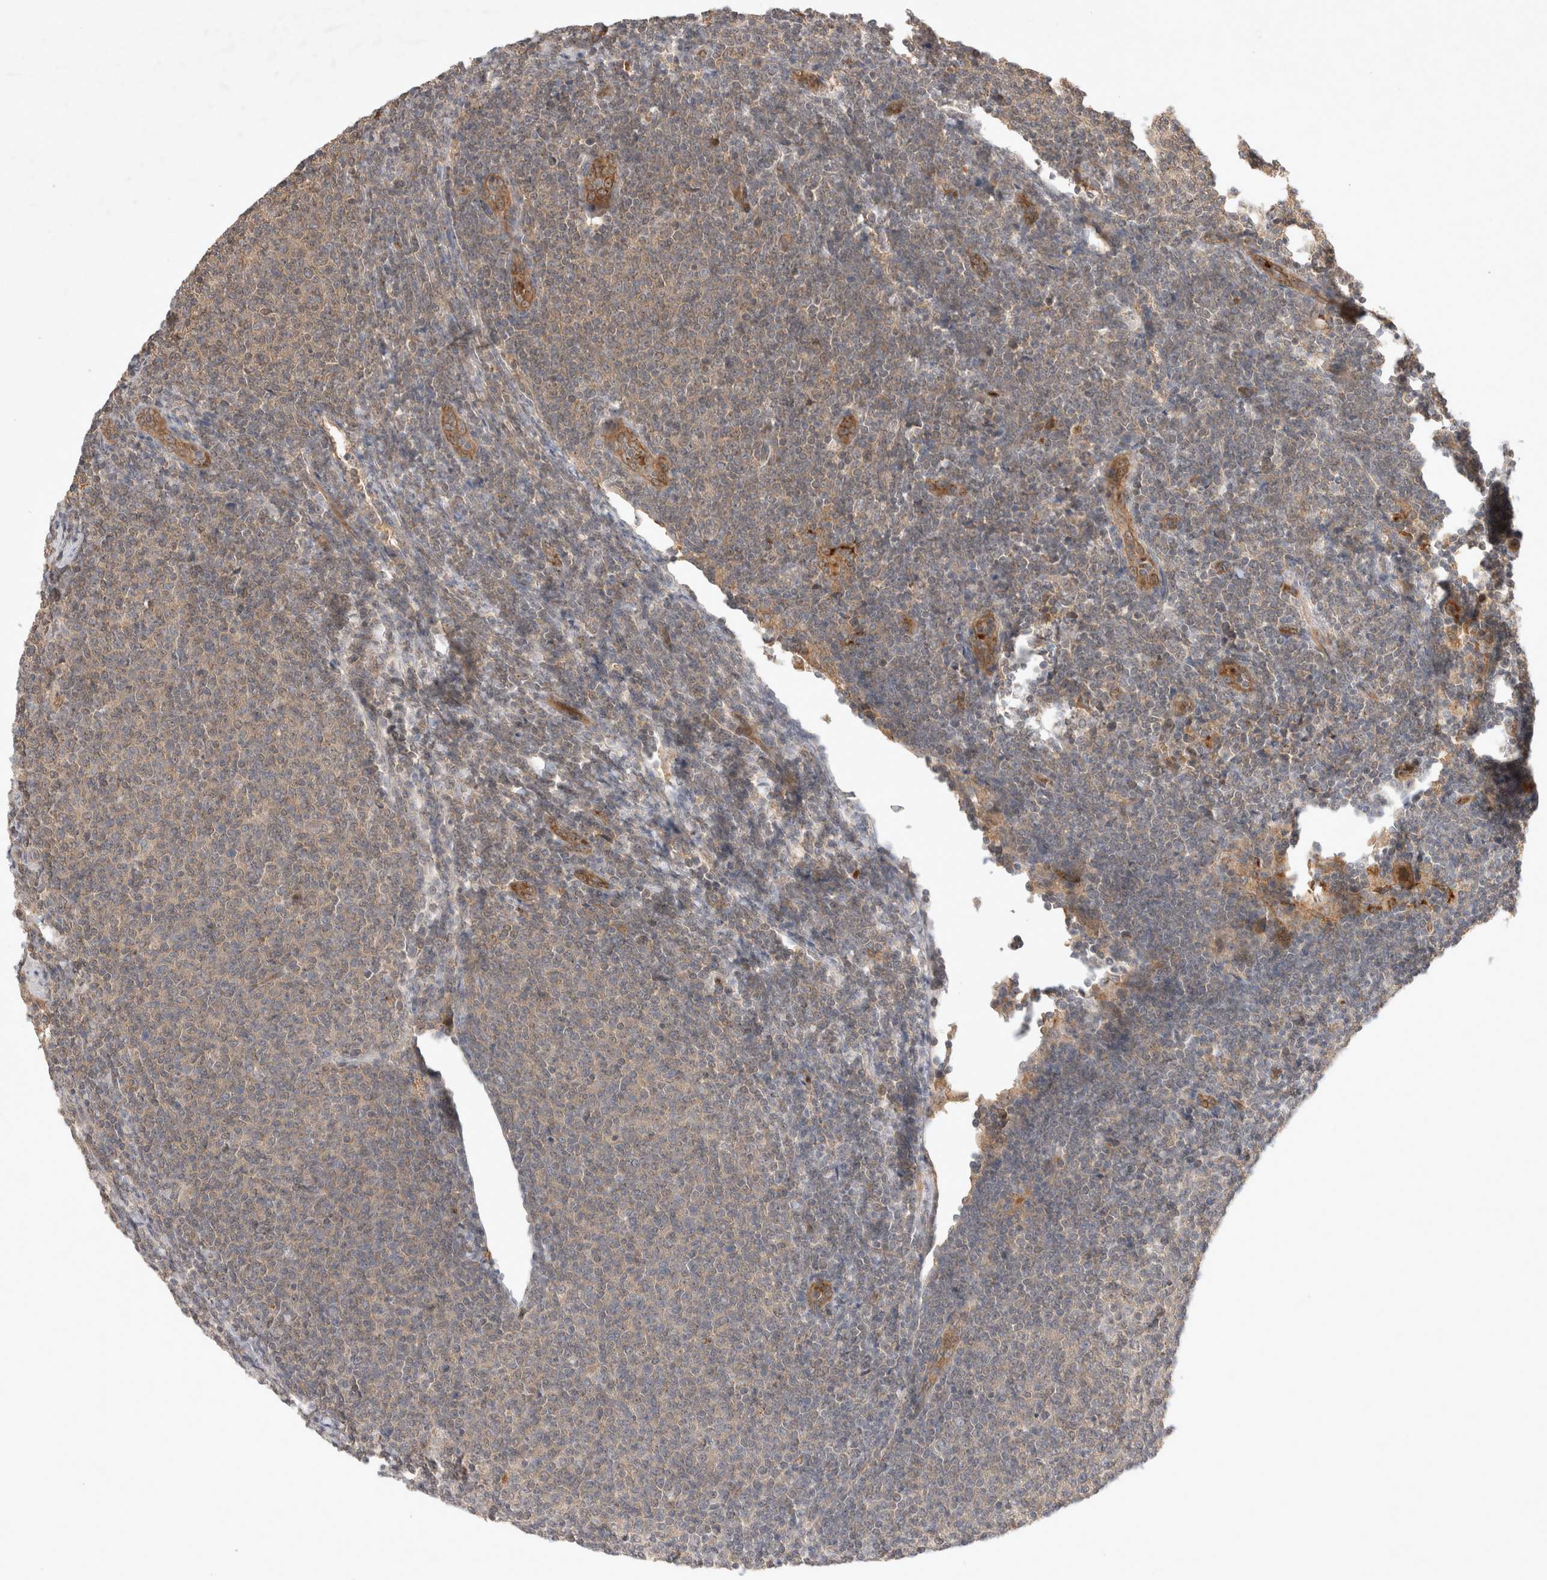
{"staining": {"intensity": "weak", "quantity": "<25%", "location": "cytoplasmic/membranous"}, "tissue": "lymphoma", "cell_type": "Tumor cells", "image_type": "cancer", "snomed": [{"axis": "morphology", "description": "Malignant lymphoma, non-Hodgkin's type, Low grade"}, {"axis": "topography", "description": "Lymph node"}], "caption": "Lymphoma stained for a protein using immunohistochemistry (IHC) shows no positivity tumor cells.", "gene": "FAM221A", "patient": {"sex": "male", "age": 66}}